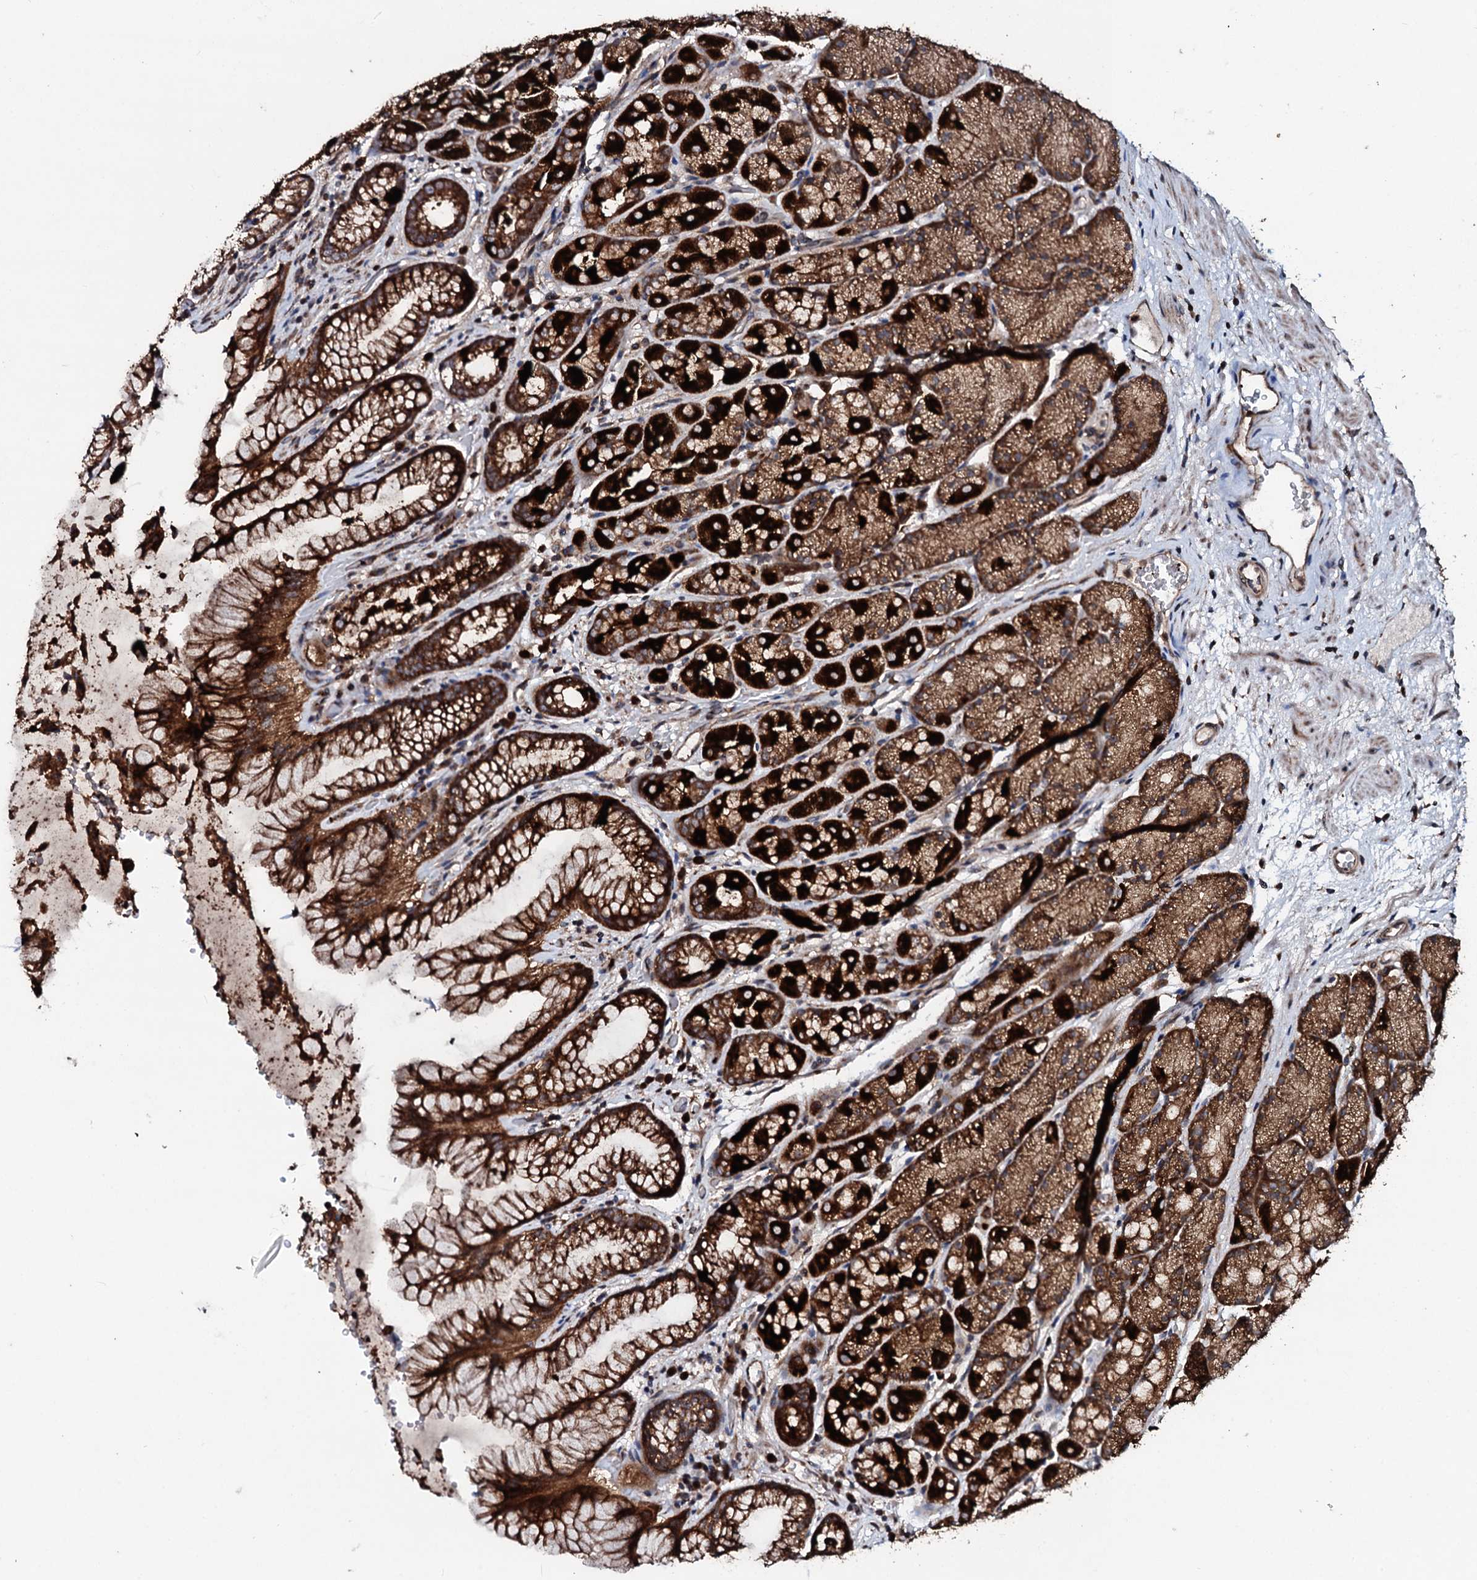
{"staining": {"intensity": "strong", "quantity": ">75%", "location": "cytoplasmic/membranous"}, "tissue": "stomach", "cell_type": "Glandular cells", "image_type": "normal", "snomed": [{"axis": "morphology", "description": "Normal tissue, NOS"}, {"axis": "topography", "description": "Stomach"}], "caption": "Immunohistochemical staining of benign human stomach shows high levels of strong cytoplasmic/membranous staining in approximately >75% of glandular cells.", "gene": "ENSG00000256591", "patient": {"sex": "male", "age": 63}}